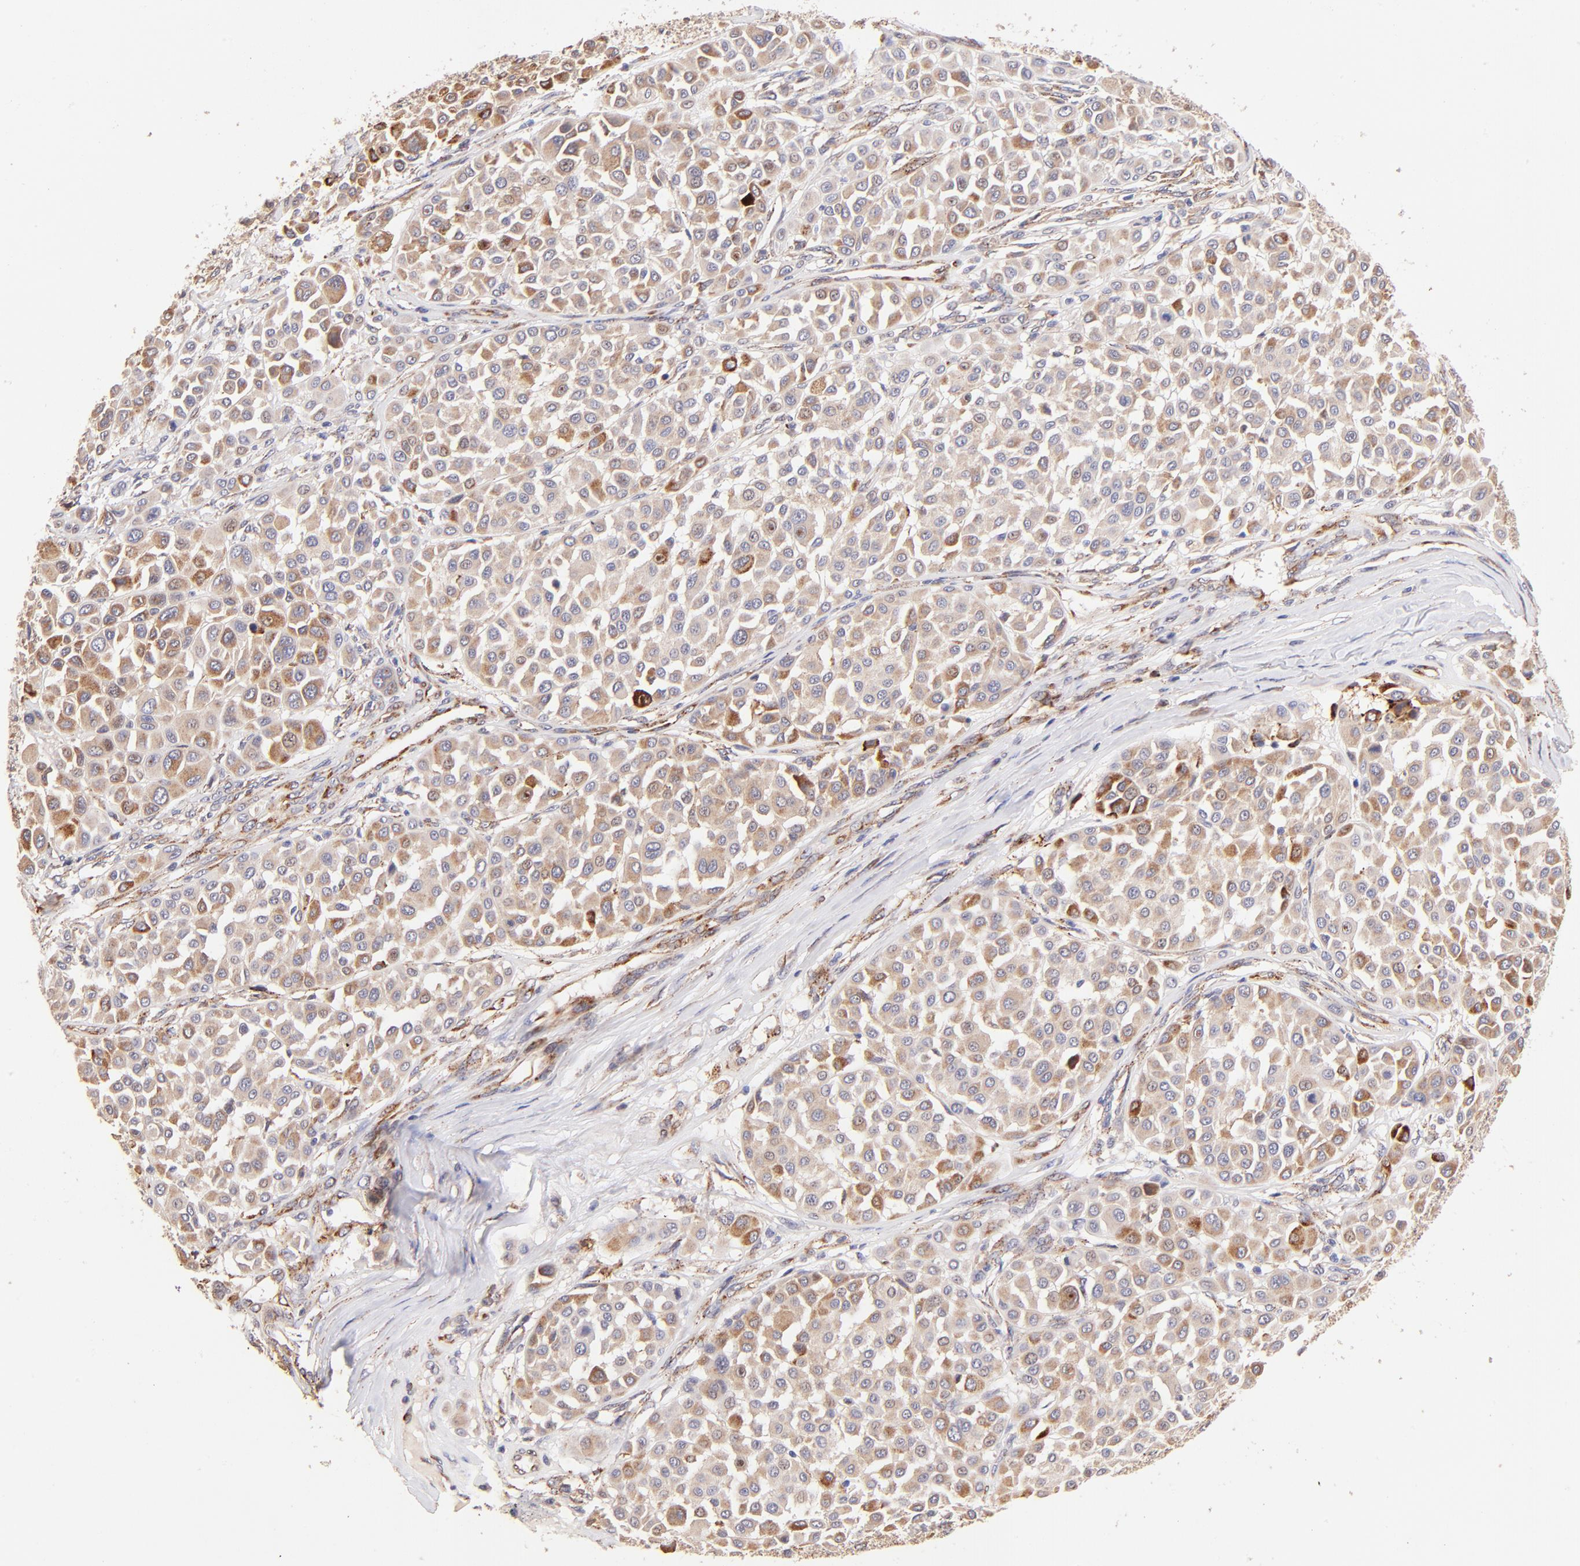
{"staining": {"intensity": "moderate", "quantity": ">75%", "location": "cytoplasmic/membranous"}, "tissue": "melanoma", "cell_type": "Tumor cells", "image_type": "cancer", "snomed": [{"axis": "morphology", "description": "Malignant melanoma, Metastatic site"}, {"axis": "topography", "description": "Soft tissue"}], "caption": "Moderate cytoplasmic/membranous protein expression is seen in approximately >75% of tumor cells in malignant melanoma (metastatic site).", "gene": "SPARC", "patient": {"sex": "male", "age": 41}}